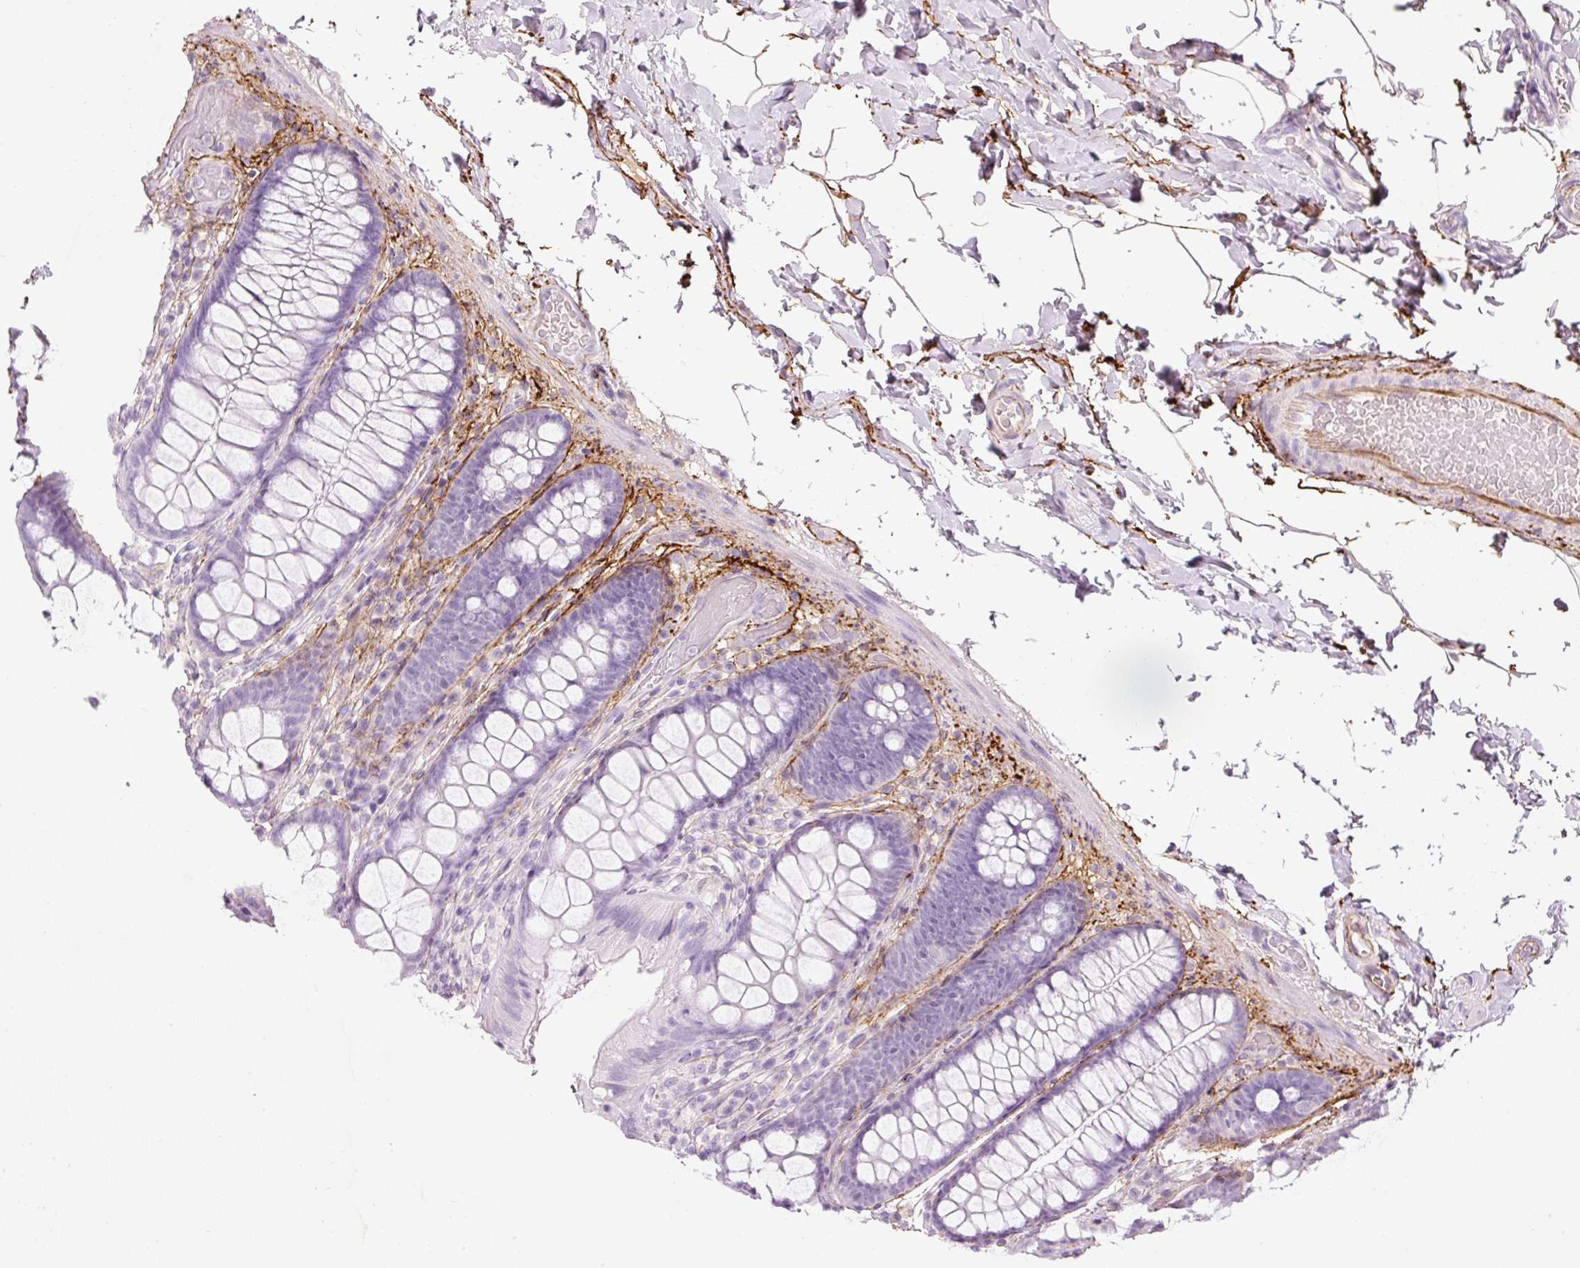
{"staining": {"intensity": "negative", "quantity": "none", "location": "none"}, "tissue": "colon", "cell_type": "Endothelial cells", "image_type": "normal", "snomed": [{"axis": "morphology", "description": "Normal tissue, NOS"}, {"axis": "topography", "description": "Colon"}], "caption": "A high-resolution micrograph shows IHC staining of benign colon, which demonstrates no significant staining in endothelial cells.", "gene": "MFAP4", "patient": {"sex": "male", "age": 46}}